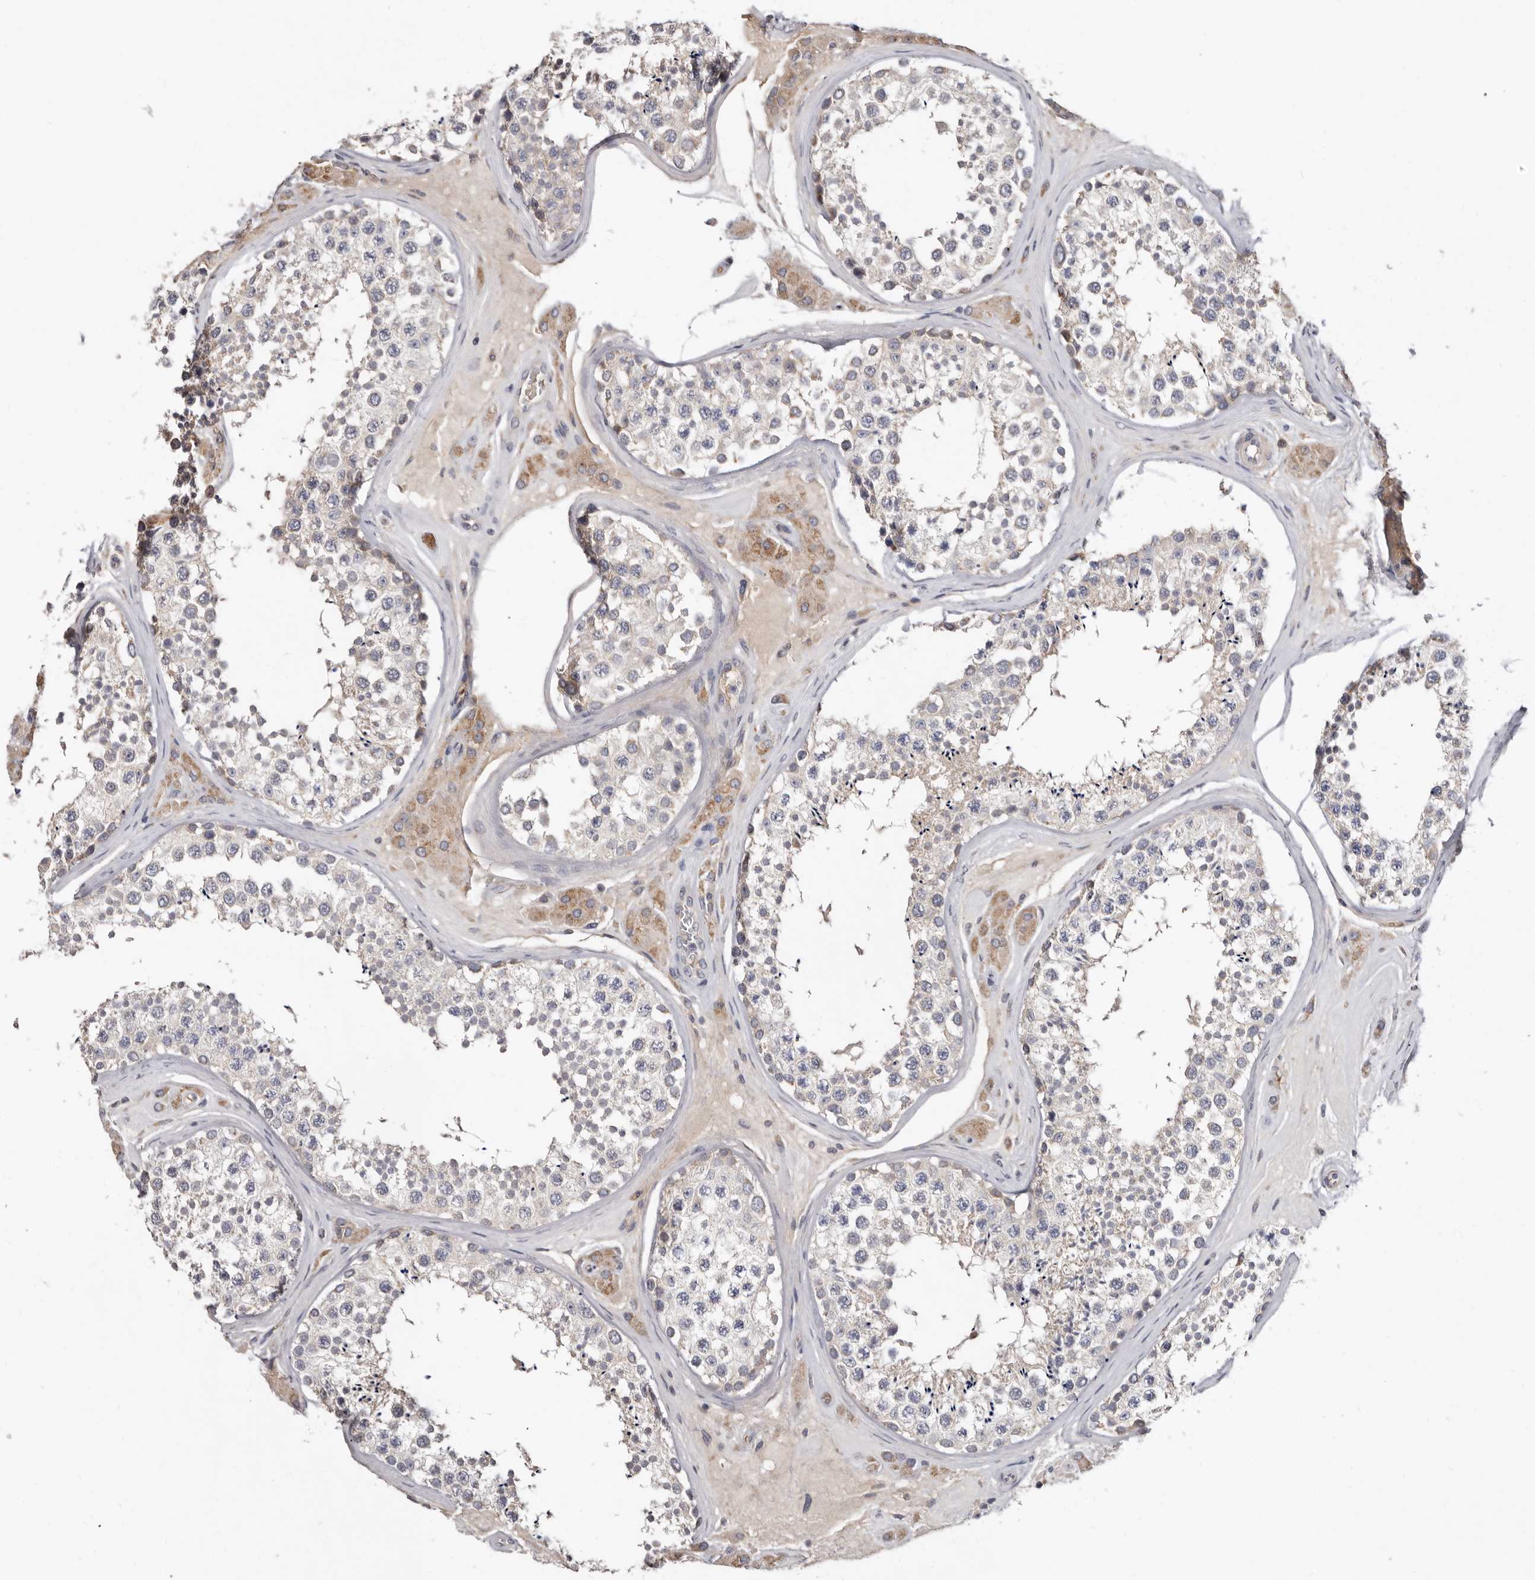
{"staining": {"intensity": "weak", "quantity": "<25%", "location": "cytoplasmic/membranous"}, "tissue": "testis", "cell_type": "Cells in seminiferous ducts", "image_type": "normal", "snomed": [{"axis": "morphology", "description": "Normal tissue, NOS"}, {"axis": "topography", "description": "Testis"}], "caption": "Protein analysis of unremarkable testis exhibits no significant expression in cells in seminiferous ducts.", "gene": "SPTA1", "patient": {"sex": "male", "age": 46}}